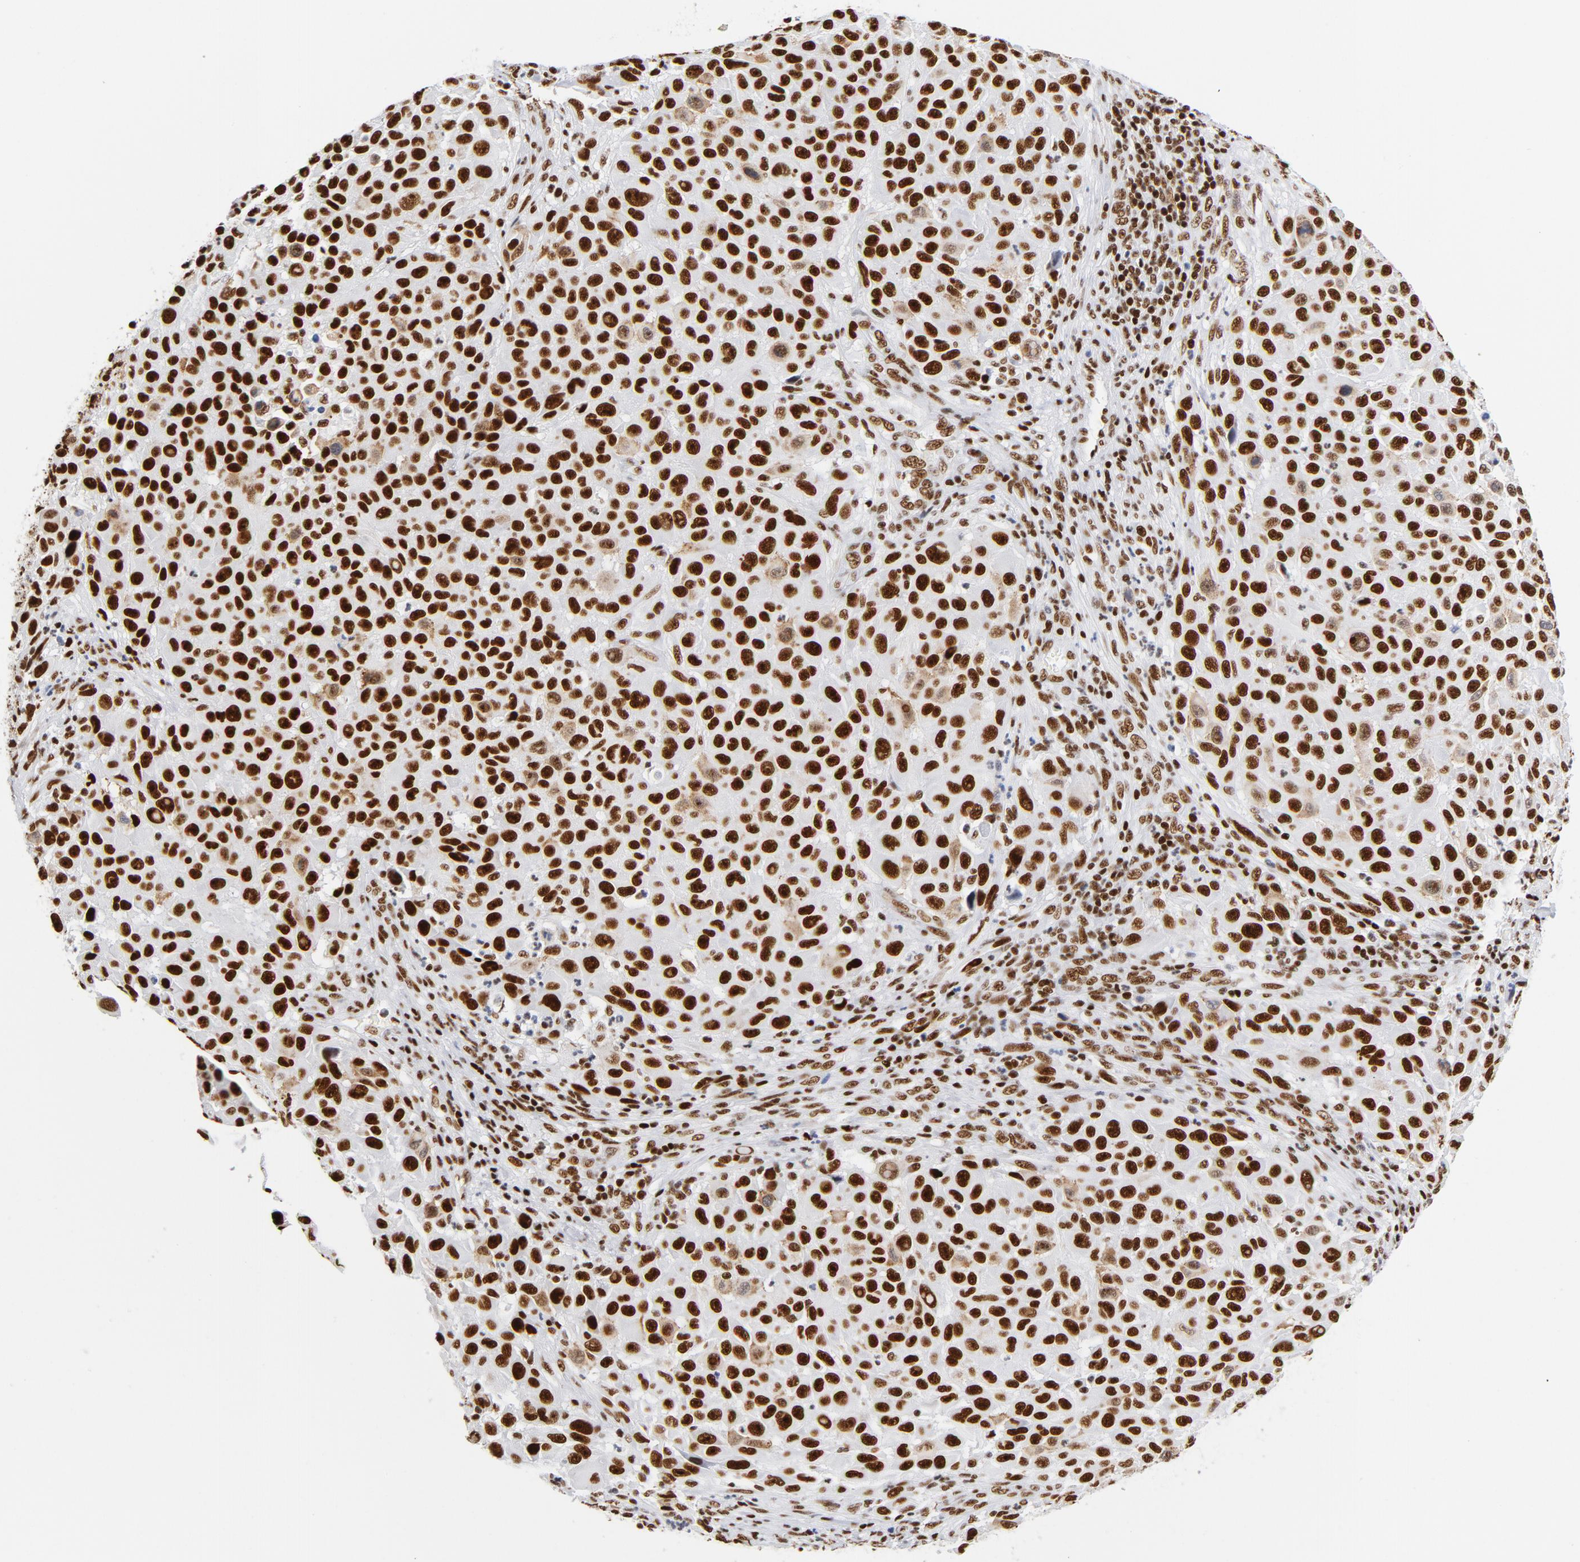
{"staining": {"intensity": "strong", "quantity": ">75%", "location": "nuclear"}, "tissue": "melanoma", "cell_type": "Tumor cells", "image_type": "cancer", "snomed": [{"axis": "morphology", "description": "Malignant melanoma, Metastatic site"}, {"axis": "topography", "description": "Lymph node"}], "caption": "Immunohistochemical staining of malignant melanoma (metastatic site) displays high levels of strong nuclear staining in approximately >75% of tumor cells.", "gene": "XRCC5", "patient": {"sex": "male", "age": 61}}